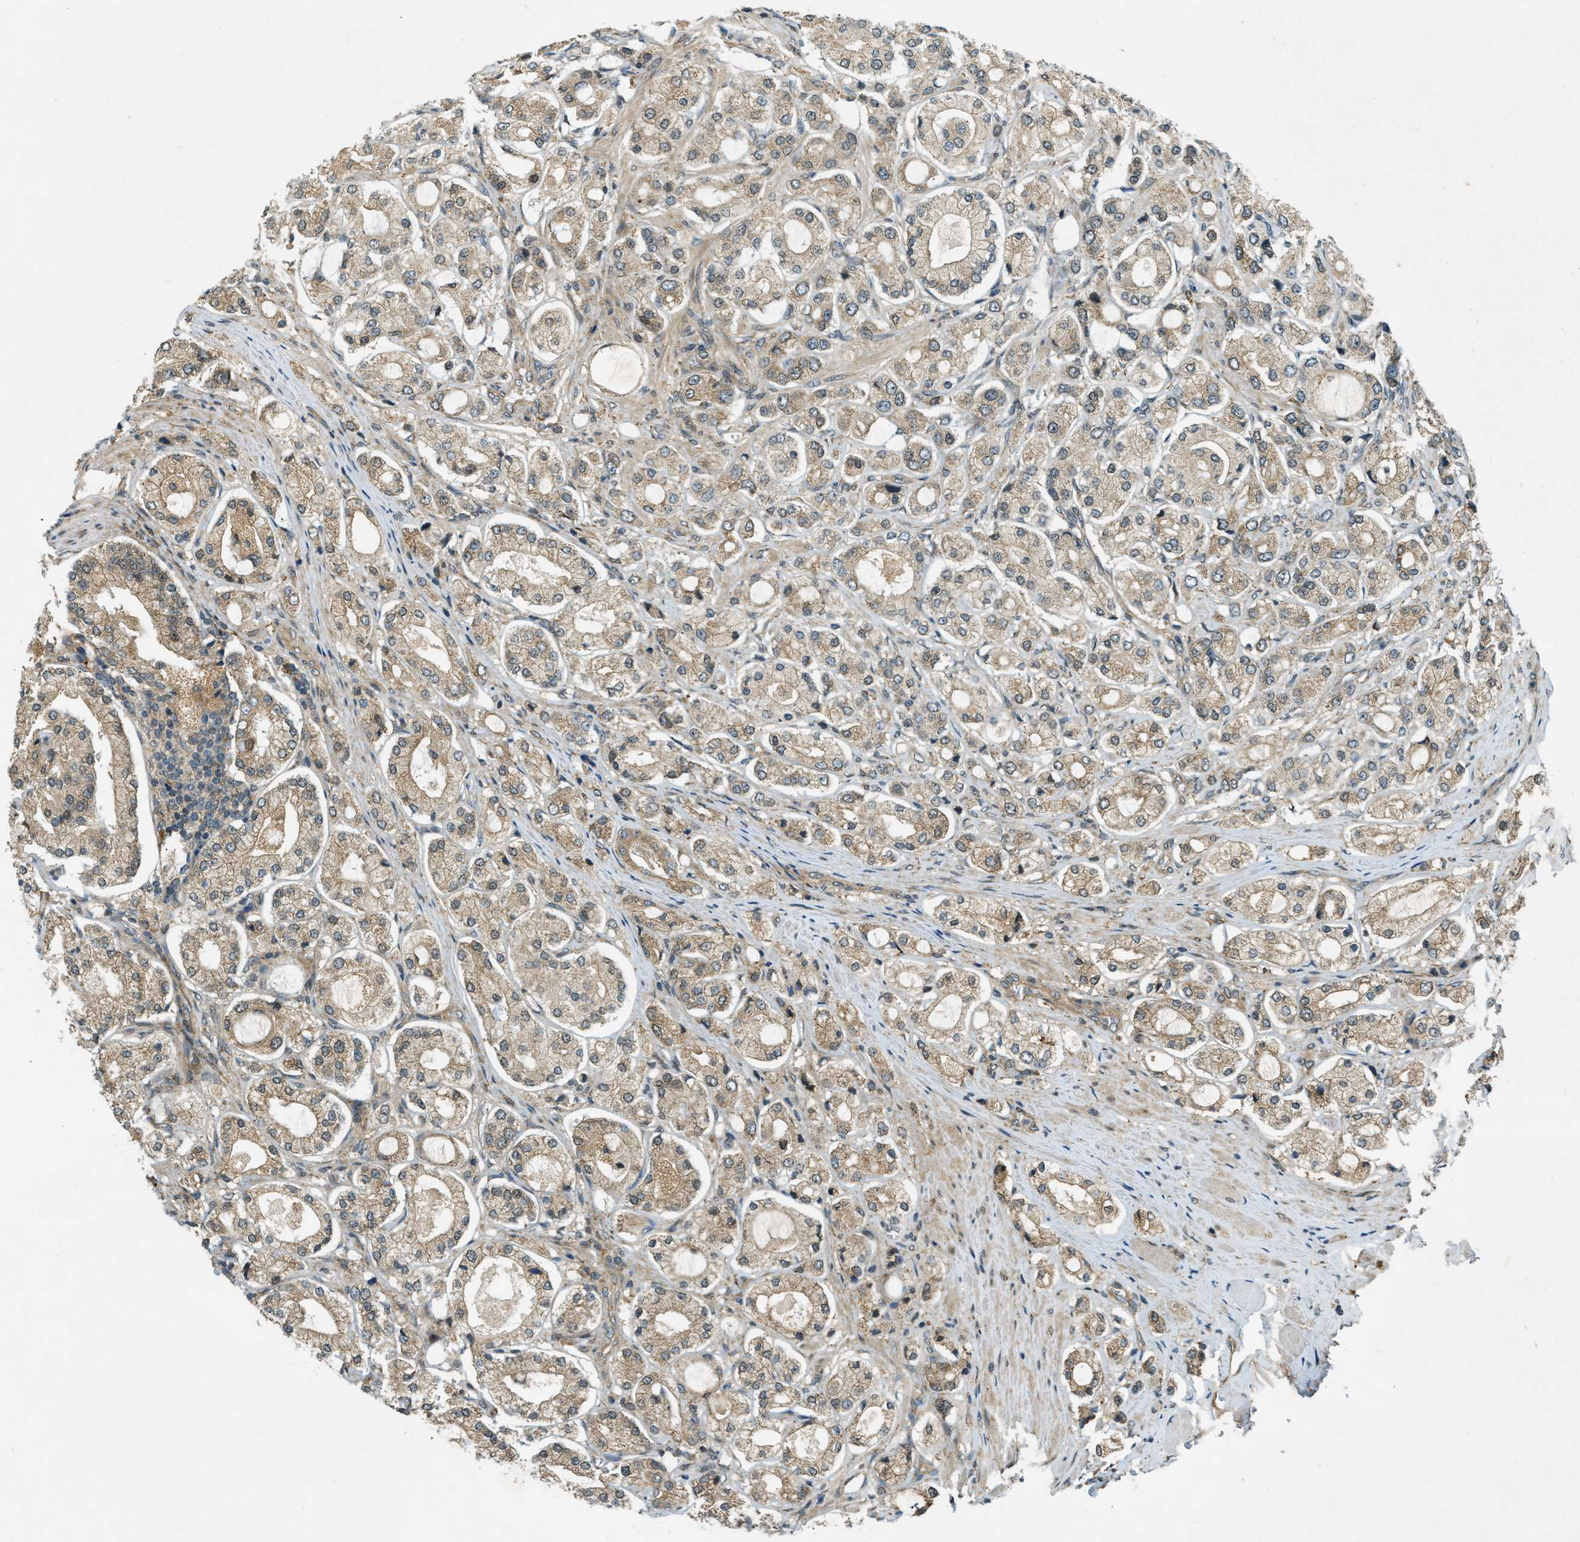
{"staining": {"intensity": "moderate", "quantity": ">75%", "location": "cytoplasmic/membranous"}, "tissue": "prostate cancer", "cell_type": "Tumor cells", "image_type": "cancer", "snomed": [{"axis": "morphology", "description": "Adenocarcinoma, High grade"}, {"axis": "topography", "description": "Prostate"}], "caption": "Immunohistochemical staining of prostate cancer shows medium levels of moderate cytoplasmic/membranous protein staining in about >75% of tumor cells. Ihc stains the protein in brown and the nuclei are stained blue.", "gene": "EIF2AK3", "patient": {"sex": "male", "age": 65}}